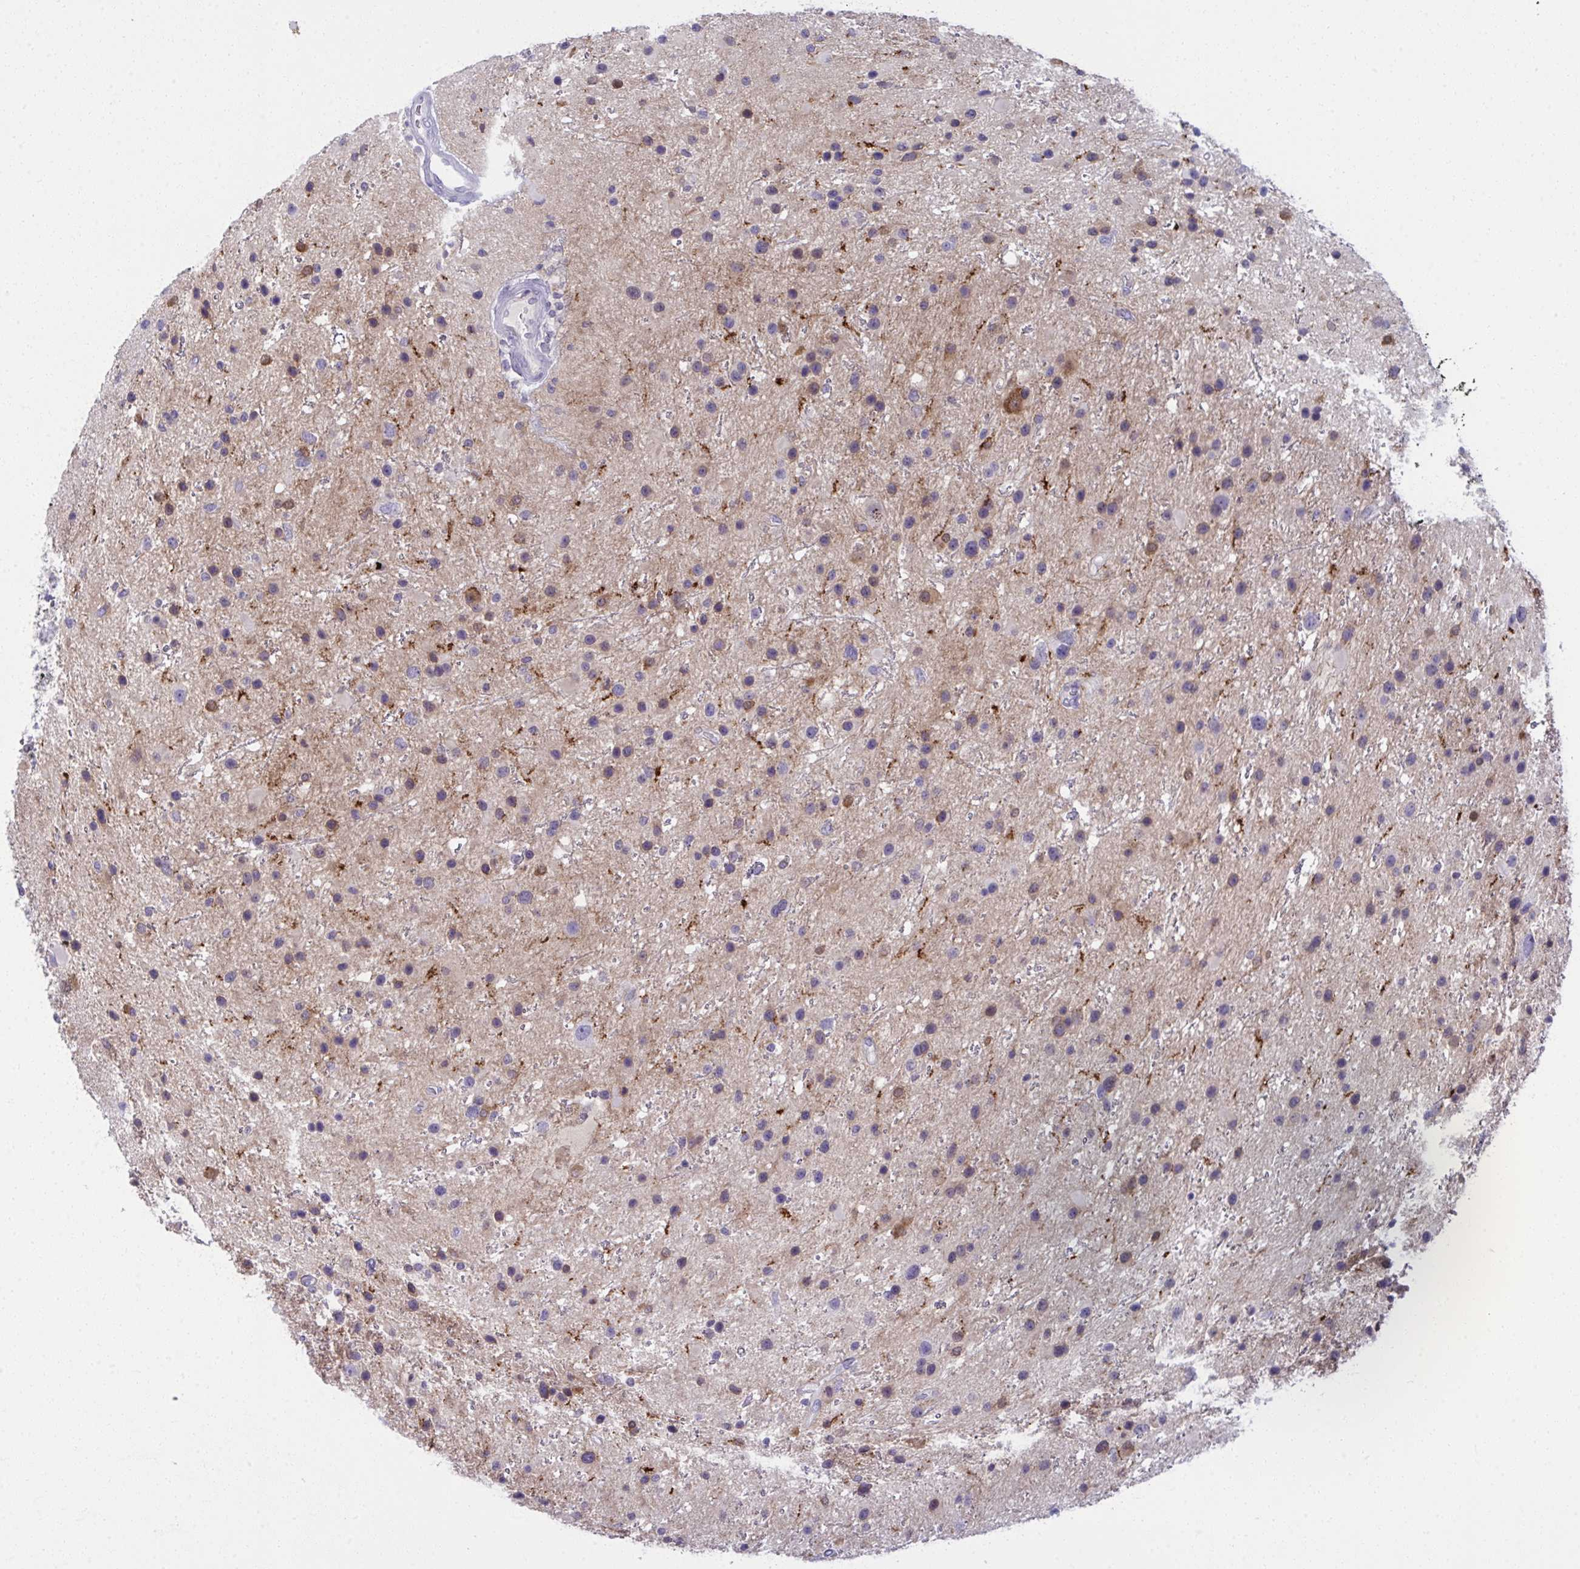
{"staining": {"intensity": "moderate", "quantity": "<25%", "location": "cytoplasmic/membranous"}, "tissue": "glioma", "cell_type": "Tumor cells", "image_type": "cancer", "snomed": [{"axis": "morphology", "description": "Glioma, malignant, Low grade"}, {"axis": "topography", "description": "Brain"}], "caption": "High-magnification brightfield microscopy of glioma stained with DAB (brown) and counterstained with hematoxylin (blue). tumor cells exhibit moderate cytoplasmic/membranous expression is seen in about<25% of cells. (DAB IHC, brown staining for protein, blue staining for nuclei).", "gene": "RGPD5", "patient": {"sex": "female", "age": 32}}